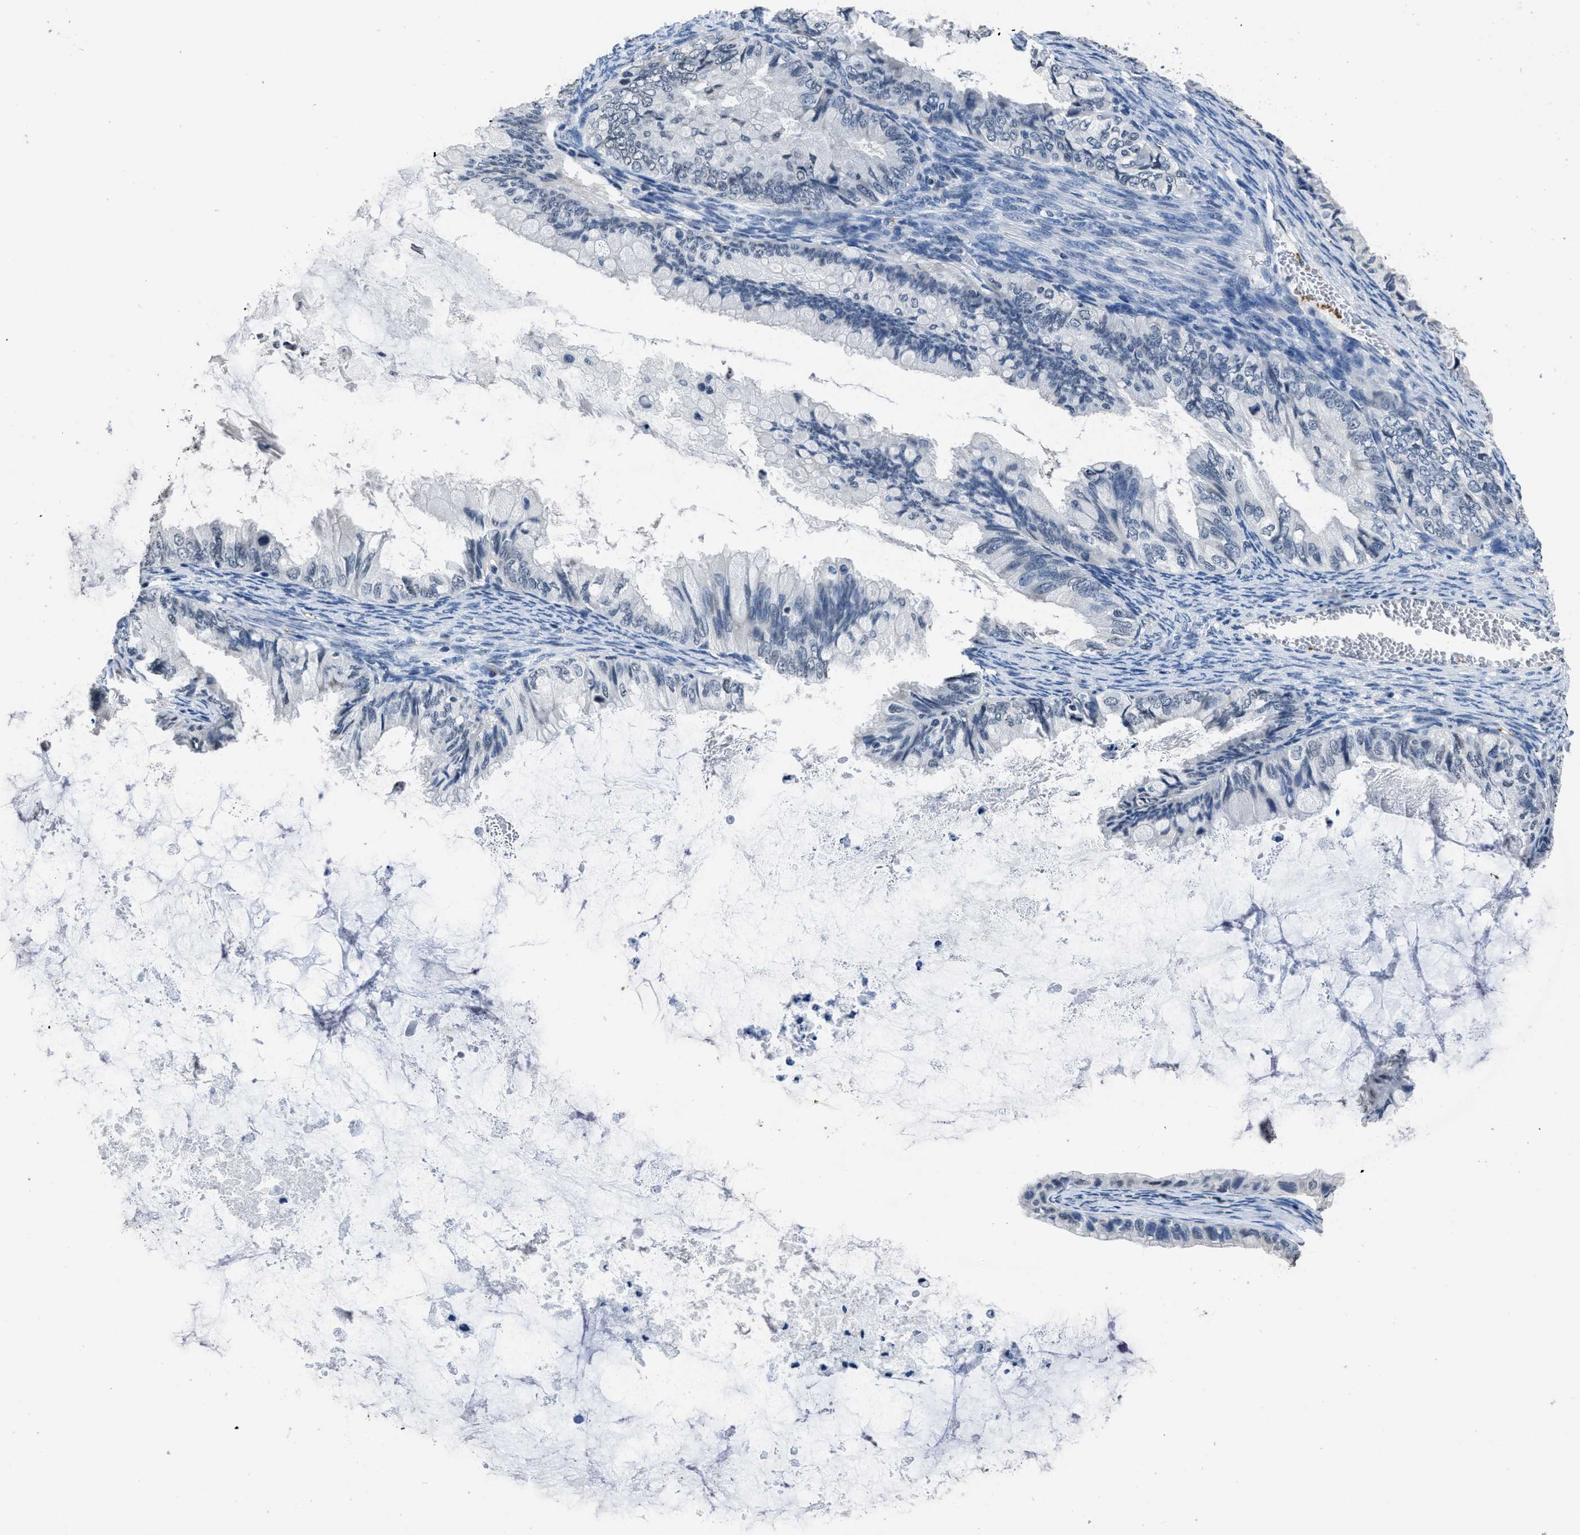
{"staining": {"intensity": "negative", "quantity": "none", "location": "none"}, "tissue": "ovarian cancer", "cell_type": "Tumor cells", "image_type": "cancer", "snomed": [{"axis": "morphology", "description": "Cystadenocarcinoma, mucinous, NOS"}, {"axis": "topography", "description": "Ovary"}], "caption": "The image displays no significant positivity in tumor cells of mucinous cystadenocarcinoma (ovarian). The staining is performed using DAB (3,3'-diaminobenzidine) brown chromogen with nuclei counter-stained in using hematoxylin.", "gene": "ITGA2B", "patient": {"sex": "female", "age": 80}}